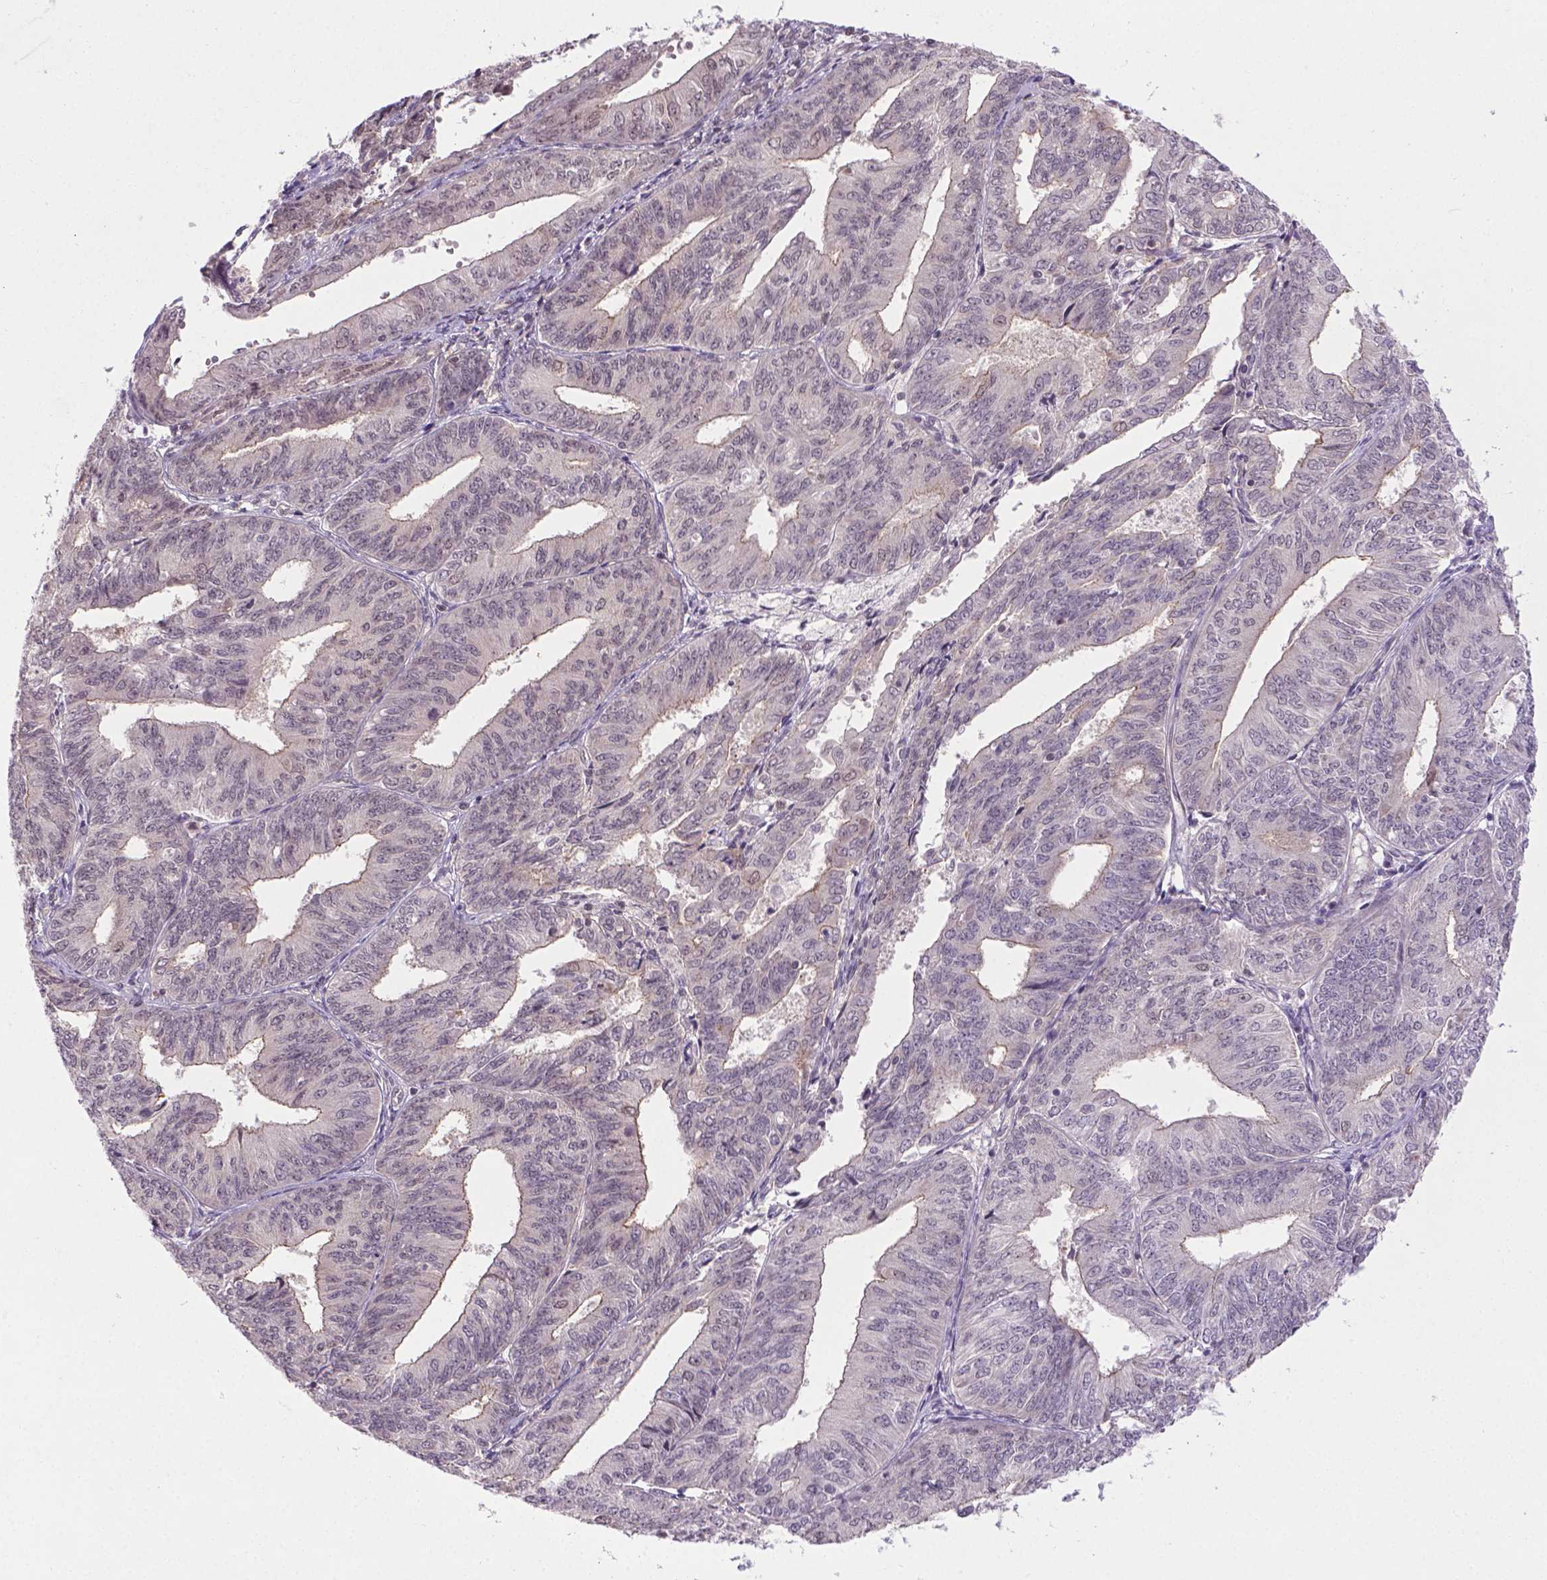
{"staining": {"intensity": "weak", "quantity": "<25%", "location": "cytoplasmic/membranous"}, "tissue": "endometrial cancer", "cell_type": "Tumor cells", "image_type": "cancer", "snomed": [{"axis": "morphology", "description": "Adenocarcinoma, NOS"}, {"axis": "topography", "description": "Endometrium"}], "caption": "Immunohistochemistry (IHC) of human endometrial cancer reveals no positivity in tumor cells.", "gene": "ANKRD54", "patient": {"sex": "female", "age": 58}}